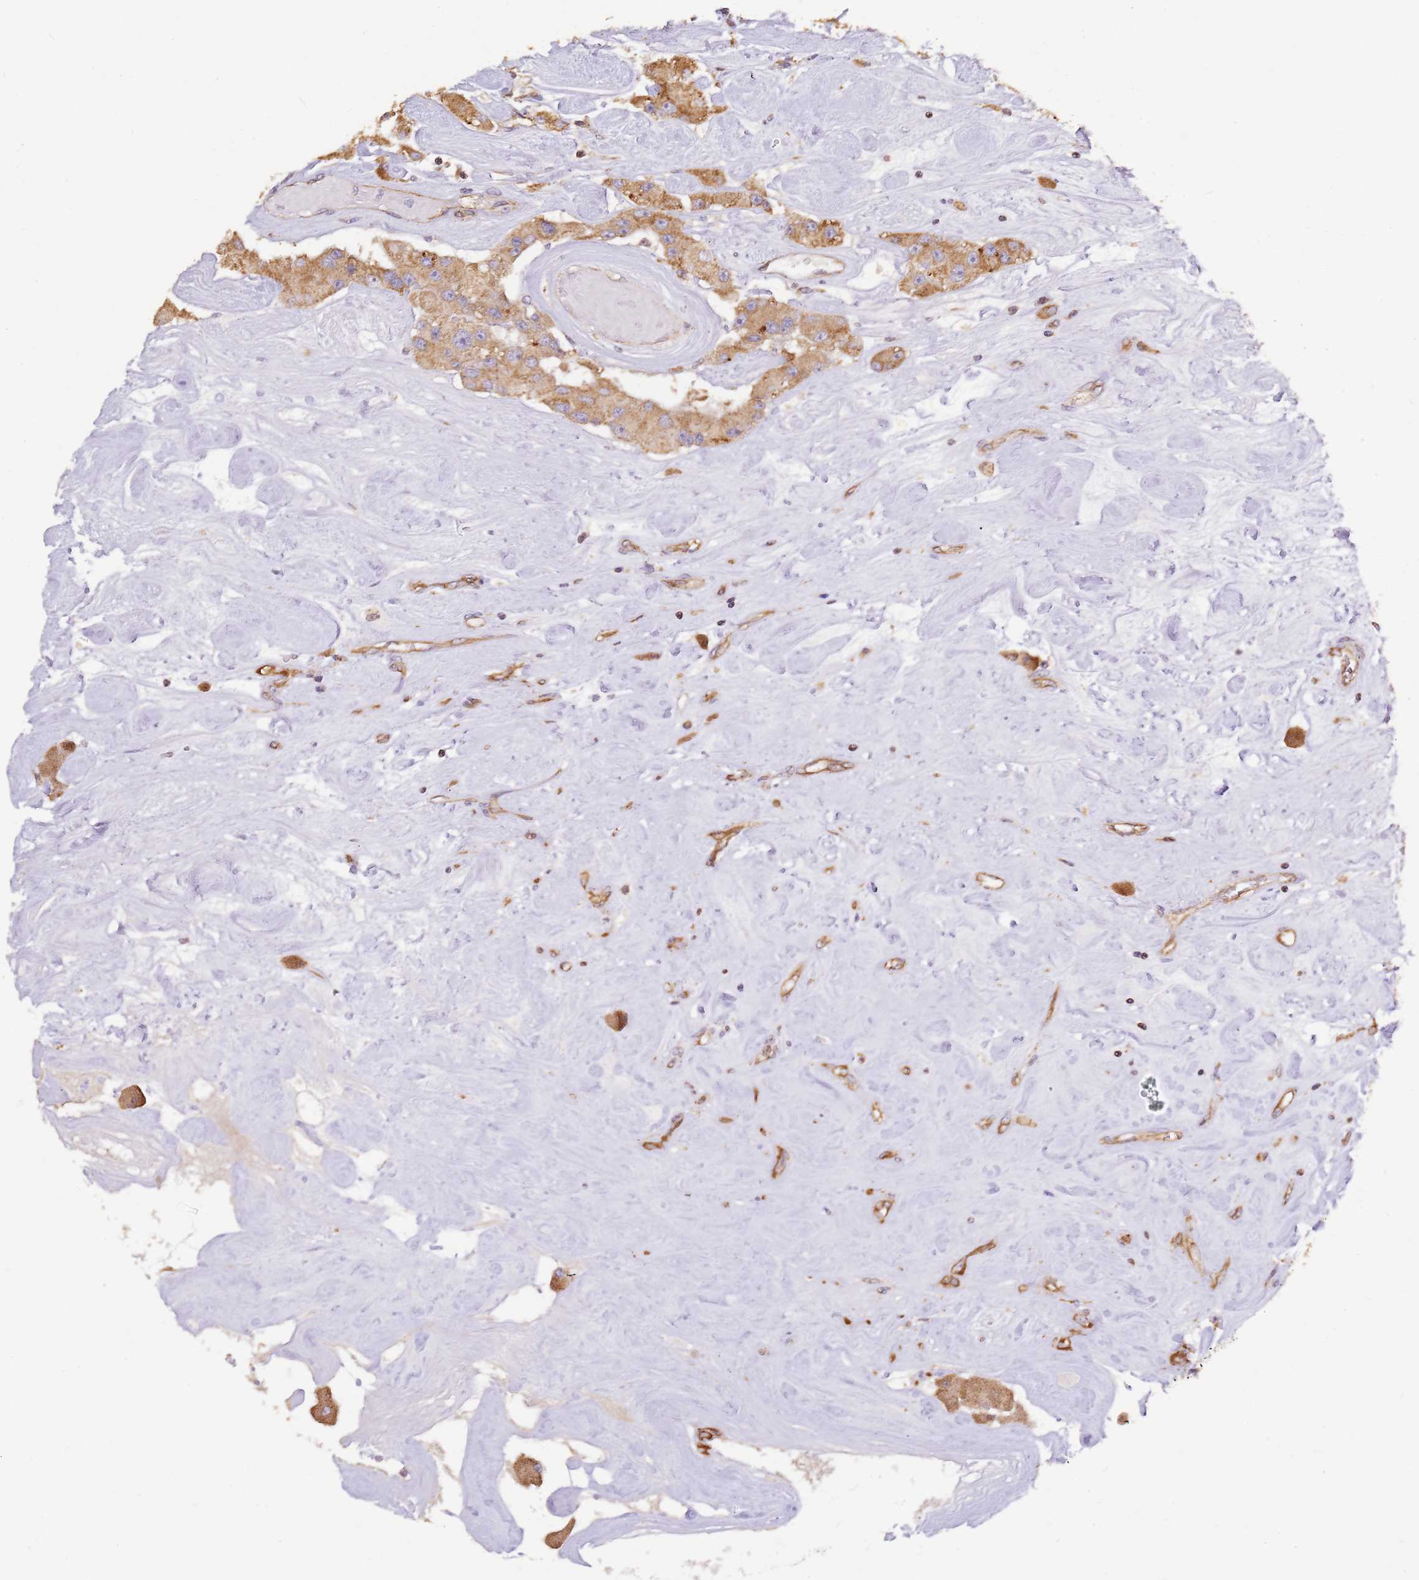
{"staining": {"intensity": "moderate", "quantity": ">75%", "location": "cytoplasmic/membranous"}, "tissue": "carcinoid", "cell_type": "Tumor cells", "image_type": "cancer", "snomed": [{"axis": "morphology", "description": "Carcinoid, malignant, NOS"}, {"axis": "topography", "description": "Pancreas"}], "caption": "A brown stain labels moderate cytoplasmic/membranous expression of a protein in carcinoid (malignant) tumor cells.", "gene": "DOCK9", "patient": {"sex": "male", "age": 41}}